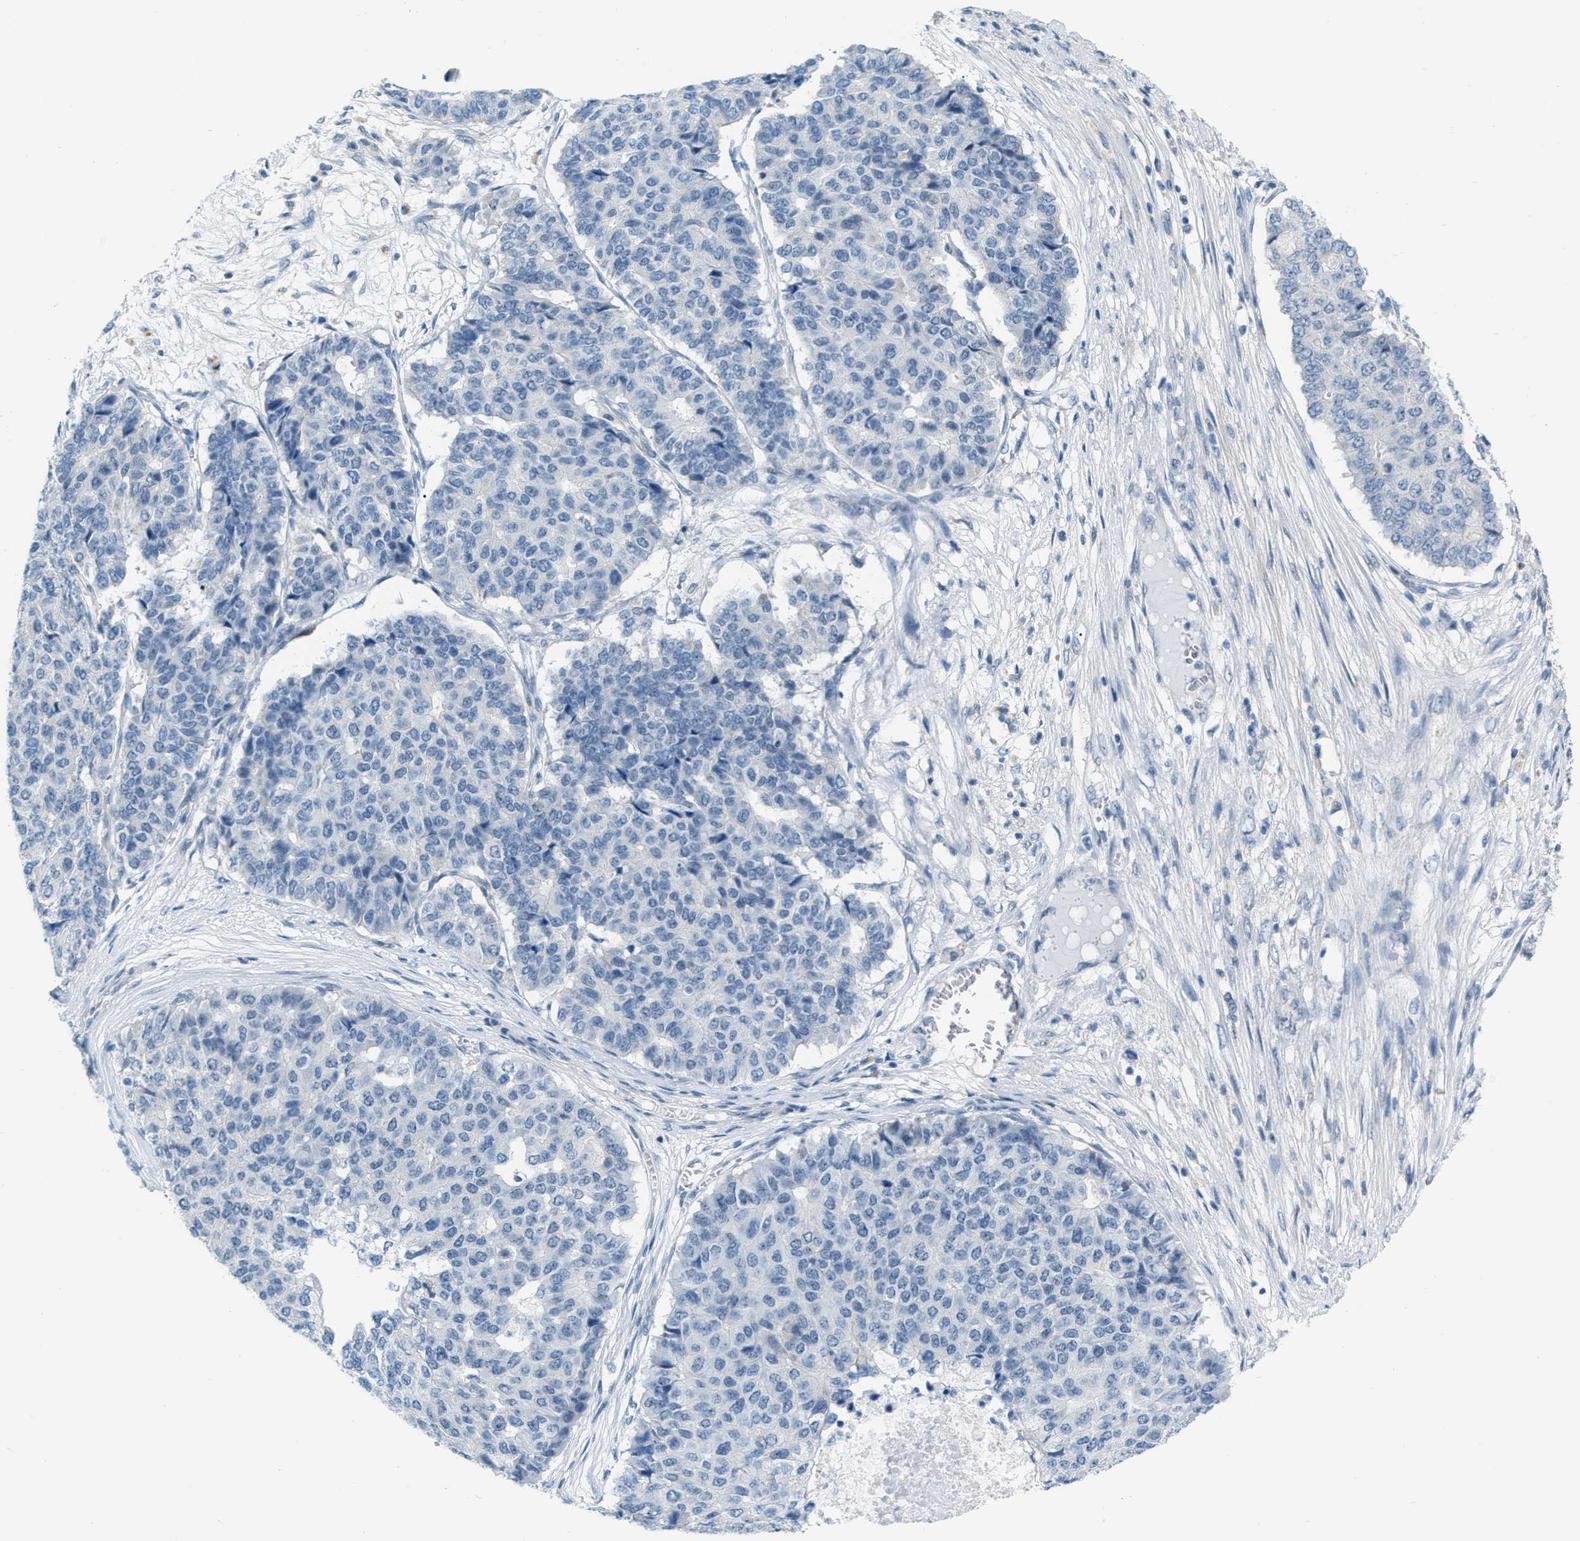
{"staining": {"intensity": "negative", "quantity": "none", "location": "none"}, "tissue": "pancreatic cancer", "cell_type": "Tumor cells", "image_type": "cancer", "snomed": [{"axis": "morphology", "description": "Adenocarcinoma, NOS"}, {"axis": "topography", "description": "Pancreas"}], "caption": "The micrograph reveals no staining of tumor cells in pancreatic adenocarcinoma.", "gene": "PHRF1", "patient": {"sex": "male", "age": 50}}